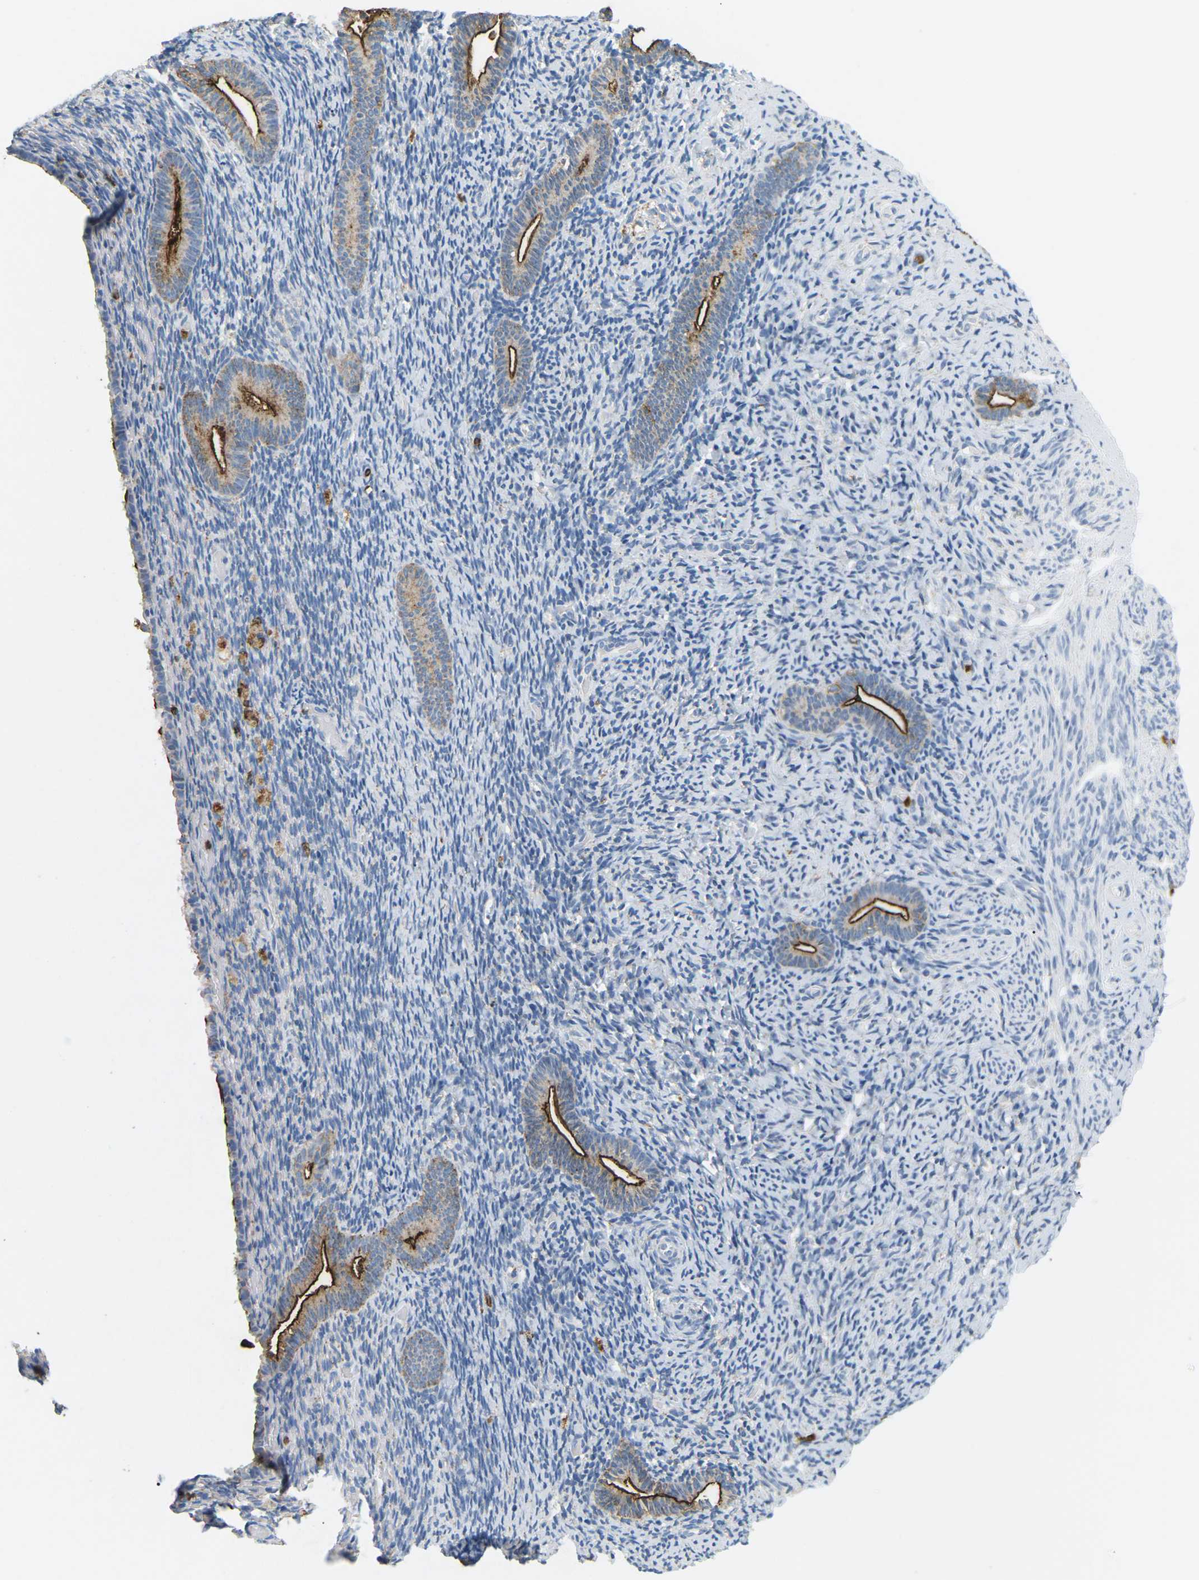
{"staining": {"intensity": "negative", "quantity": "none", "location": "none"}, "tissue": "endometrium", "cell_type": "Cells in endometrial stroma", "image_type": "normal", "snomed": [{"axis": "morphology", "description": "Normal tissue, NOS"}, {"axis": "topography", "description": "Endometrium"}], "caption": "Immunohistochemical staining of benign human endometrium demonstrates no significant expression in cells in endometrial stroma. Nuclei are stained in blue.", "gene": "ADM", "patient": {"sex": "female", "age": 51}}